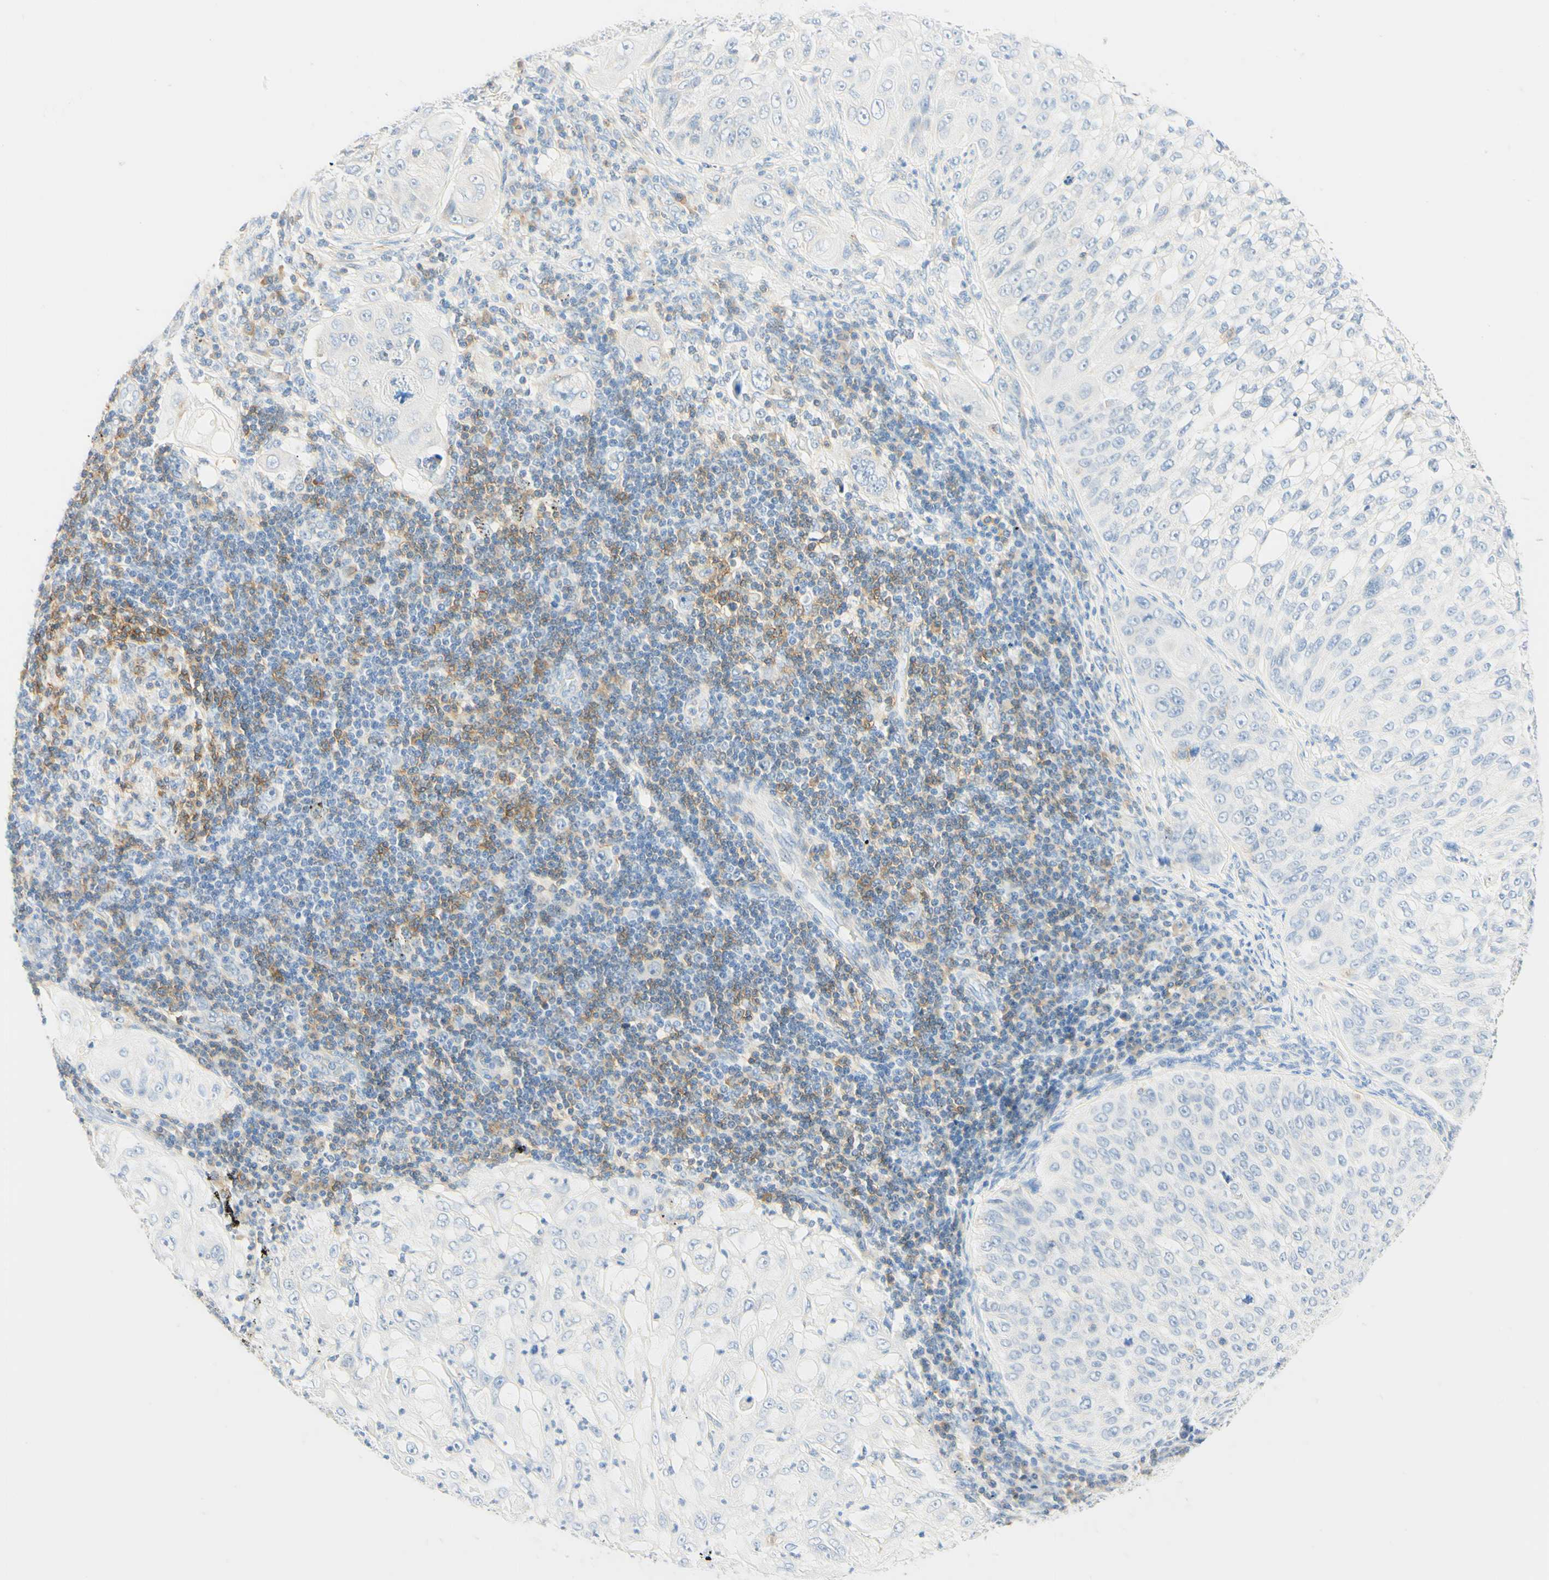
{"staining": {"intensity": "negative", "quantity": "none", "location": "none"}, "tissue": "lung cancer", "cell_type": "Tumor cells", "image_type": "cancer", "snomed": [{"axis": "morphology", "description": "Inflammation, NOS"}, {"axis": "morphology", "description": "Squamous cell carcinoma, NOS"}, {"axis": "topography", "description": "Lymph node"}, {"axis": "topography", "description": "Soft tissue"}, {"axis": "topography", "description": "Lung"}], "caption": "Immunohistochemistry (IHC) micrograph of neoplastic tissue: human lung cancer (squamous cell carcinoma) stained with DAB (3,3'-diaminobenzidine) shows no significant protein staining in tumor cells.", "gene": "LAT", "patient": {"sex": "male", "age": 66}}